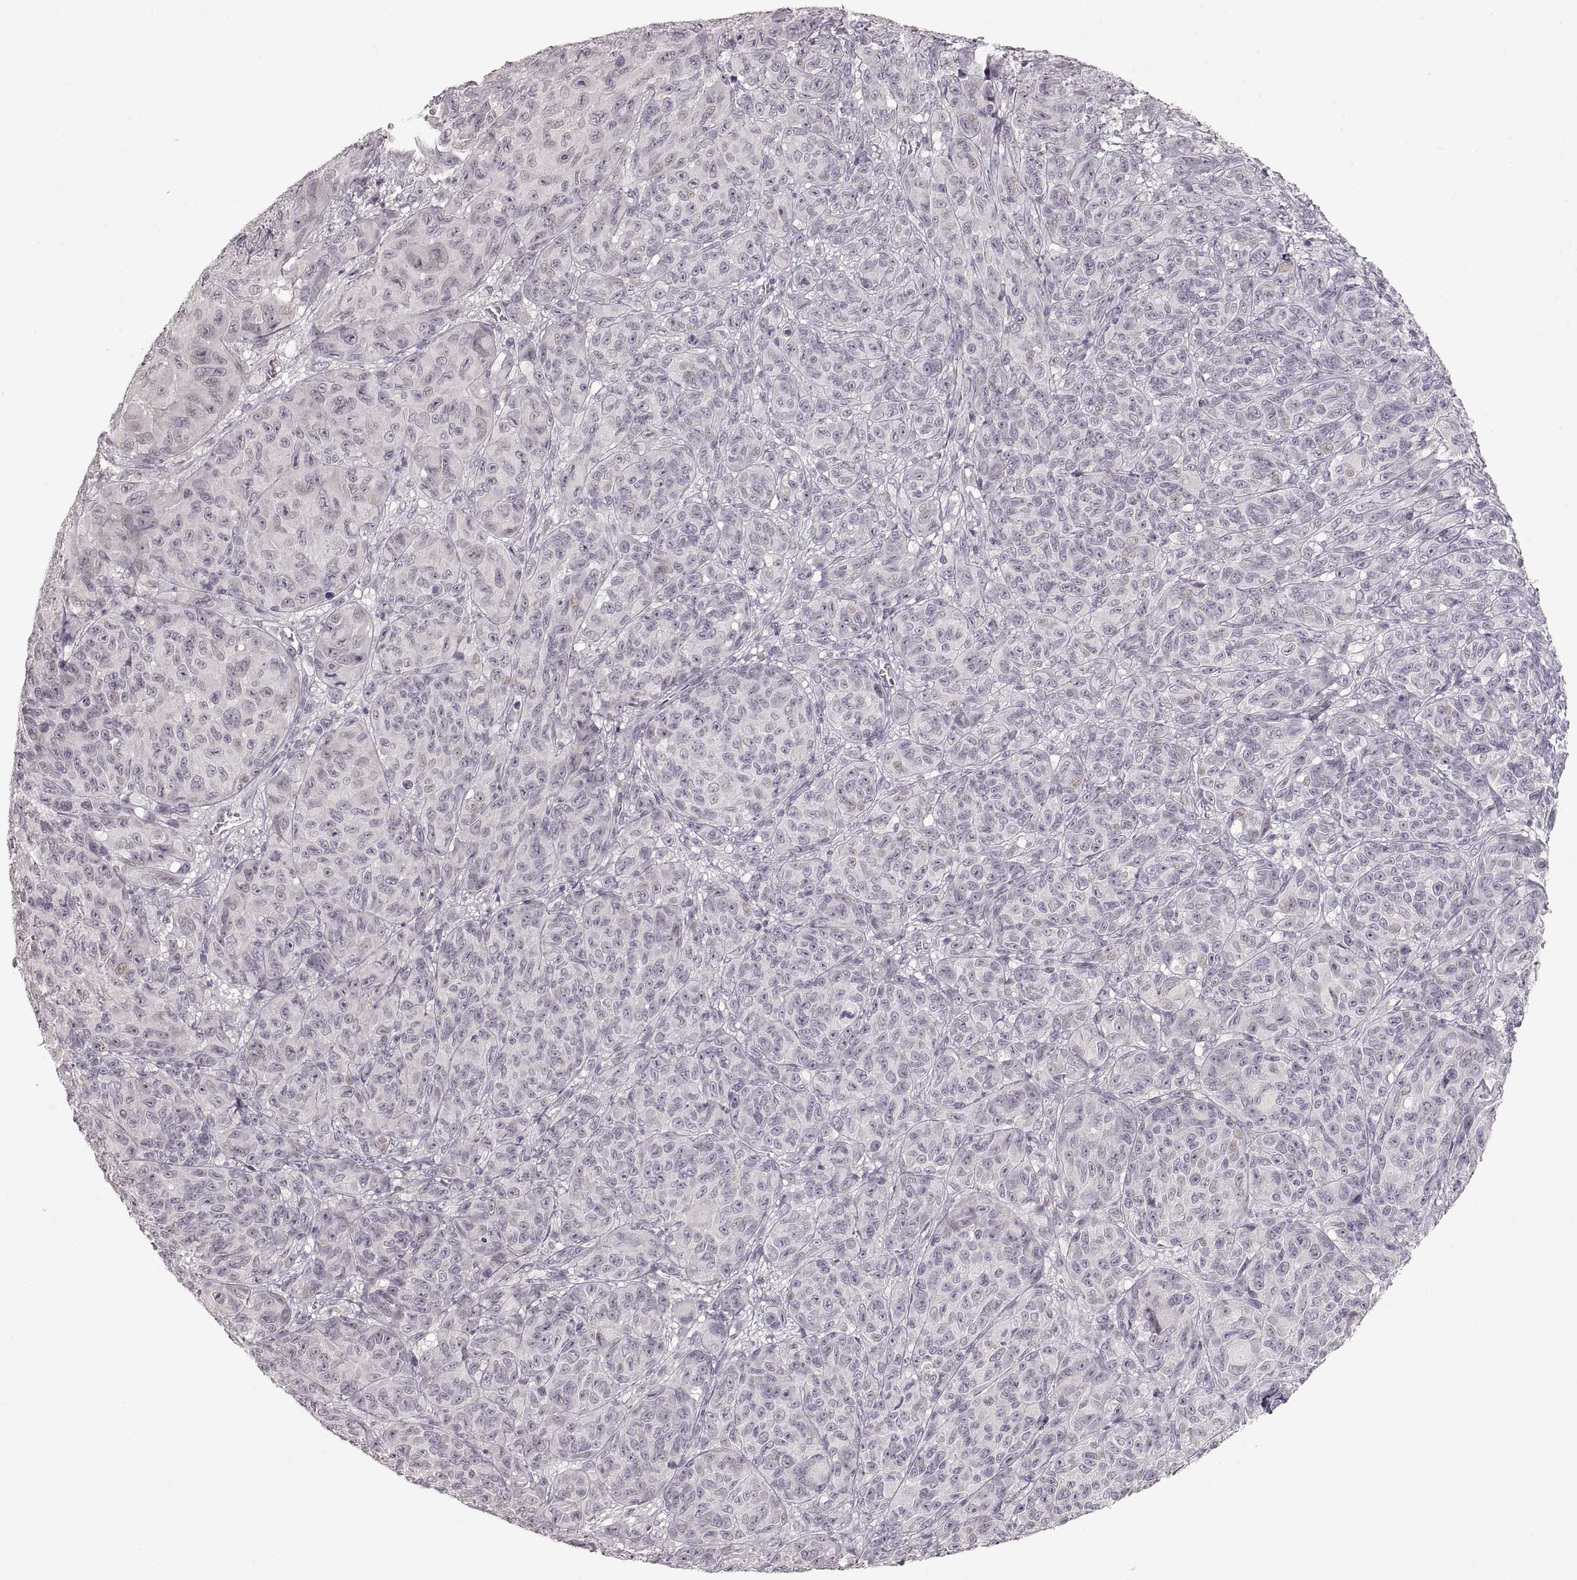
{"staining": {"intensity": "negative", "quantity": "none", "location": "none"}, "tissue": "melanoma", "cell_type": "Tumor cells", "image_type": "cancer", "snomed": [{"axis": "morphology", "description": "Malignant melanoma, NOS"}, {"axis": "topography", "description": "Vulva, labia, clitoris and Bartholin´s gland, NO"}], "caption": "This is an IHC image of human melanoma. There is no expression in tumor cells.", "gene": "PCSK2", "patient": {"sex": "female", "age": 75}}